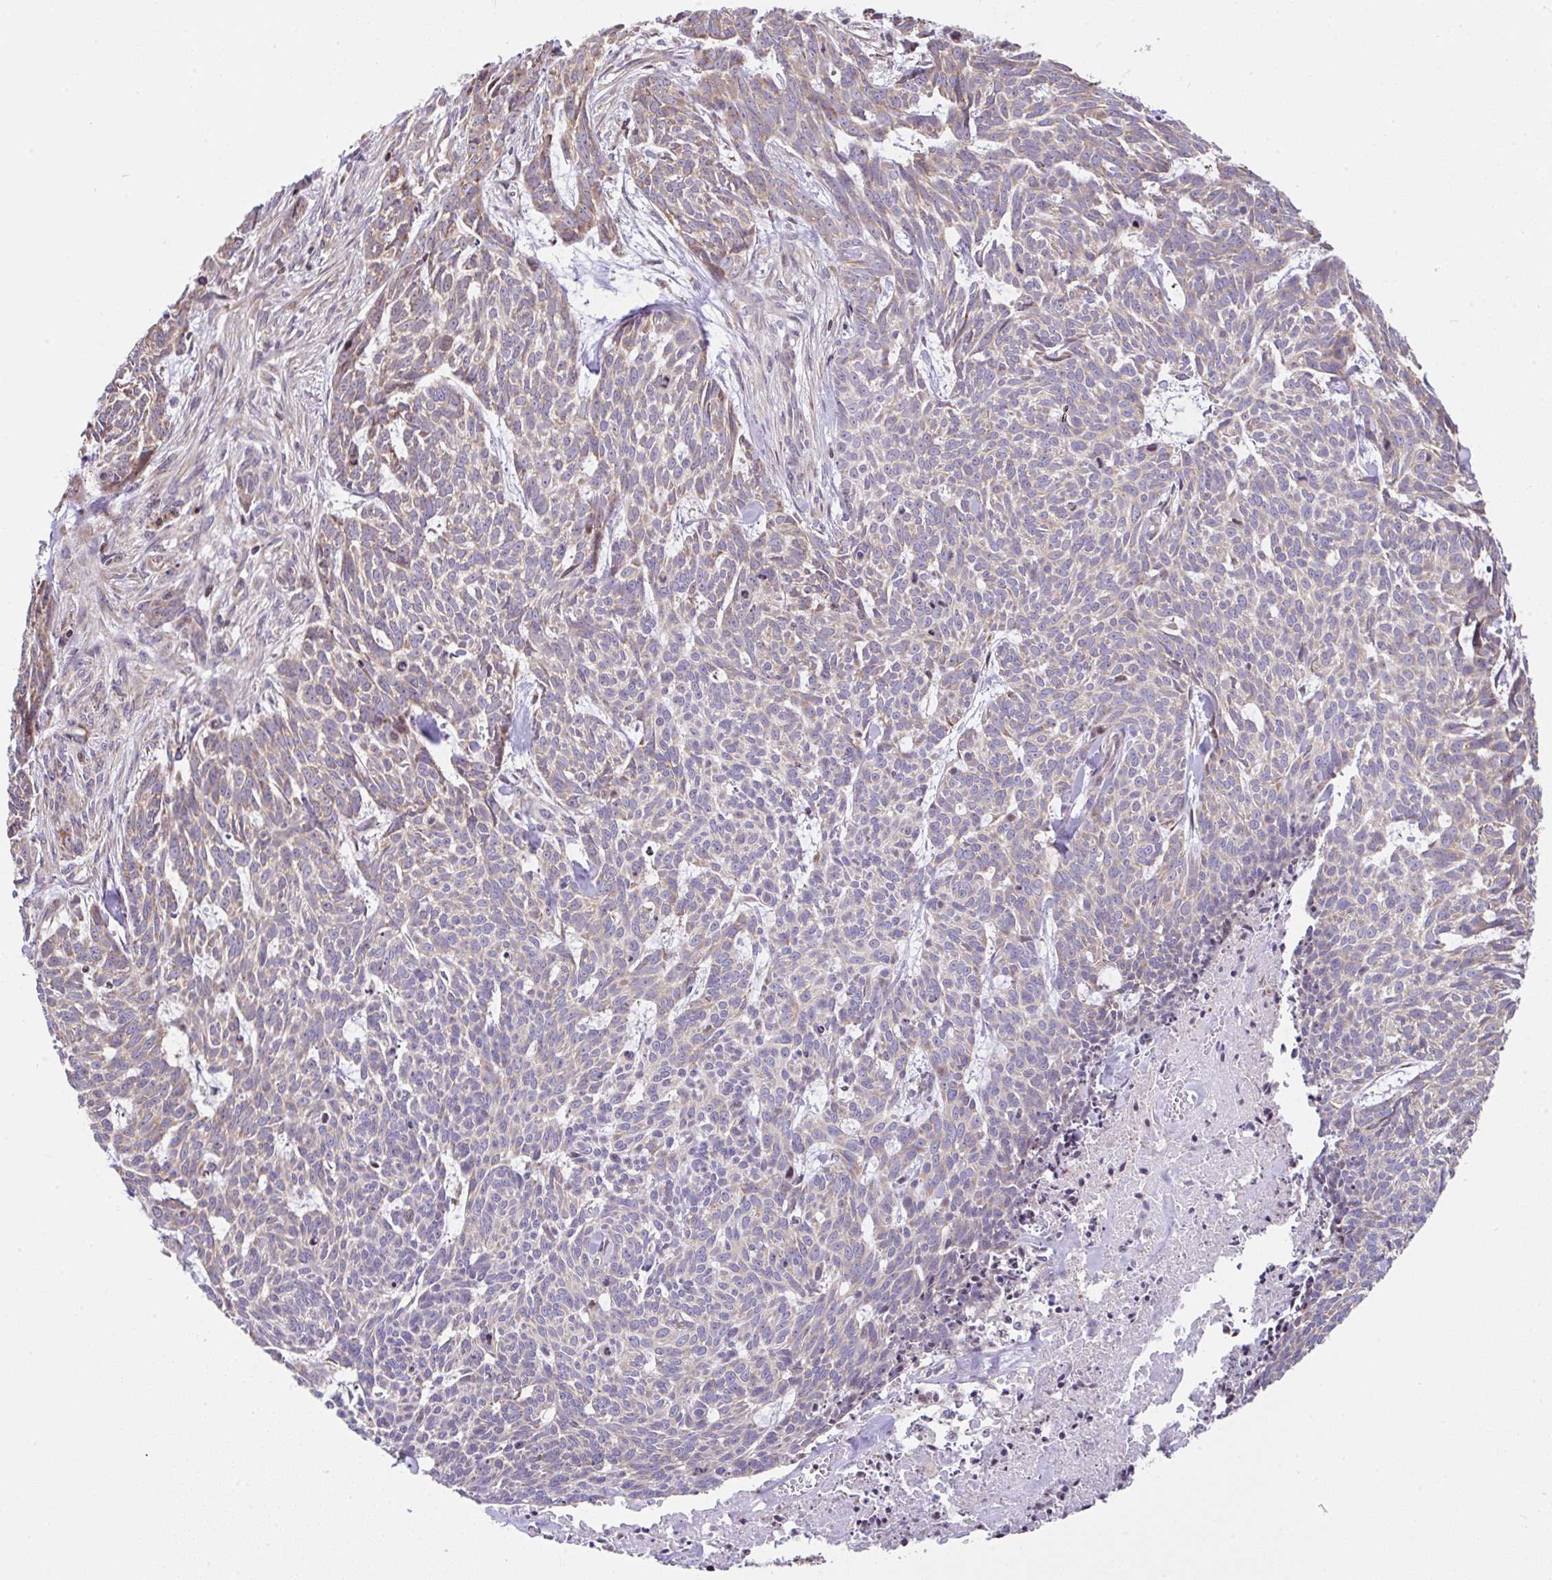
{"staining": {"intensity": "moderate", "quantity": "<25%", "location": "cytoplasmic/membranous"}, "tissue": "skin cancer", "cell_type": "Tumor cells", "image_type": "cancer", "snomed": [{"axis": "morphology", "description": "Basal cell carcinoma"}, {"axis": "topography", "description": "Skin"}], "caption": "The micrograph exhibits staining of skin basal cell carcinoma, revealing moderate cytoplasmic/membranous protein positivity (brown color) within tumor cells.", "gene": "FIGNL1", "patient": {"sex": "female", "age": 93}}